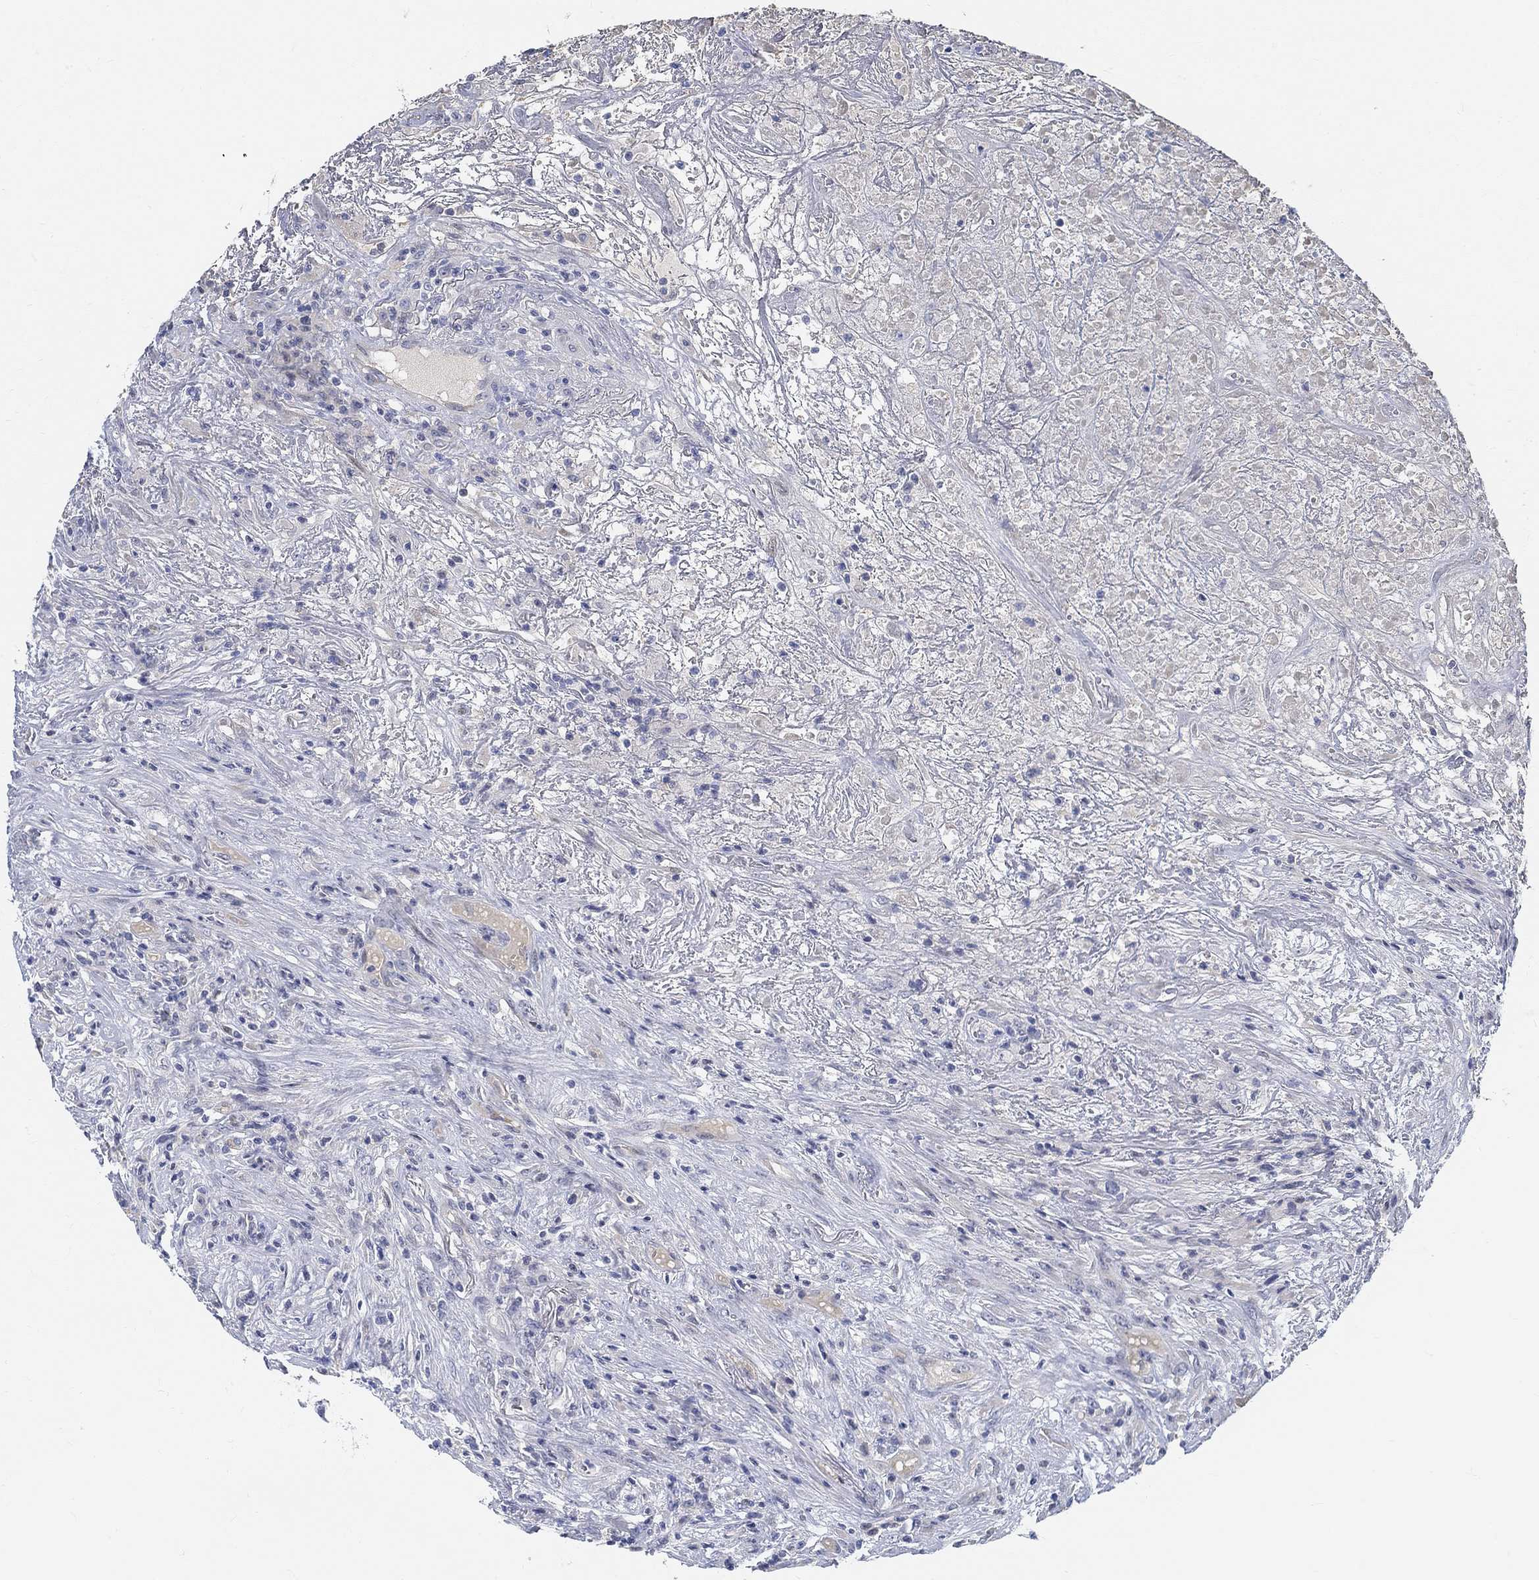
{"staining": {"intensity": "negative", "quantity": "none", "location": "none"}, "tissue": "lymphoma", "cell_type": "Tumor cells", "image_type": "cancer", "snomed": [{"axis": "morphology", "description": "Malignant lymphoma, non-Hodgkin's type, High grade"}, {"axis": "topography", "description": "Lung"}], "caption": "Immunohistochemistry of lymphoma demonstrates no expression in tumor cells.", "gene": "SNTG2", "patient": {"sex": "male", "age": 79}}